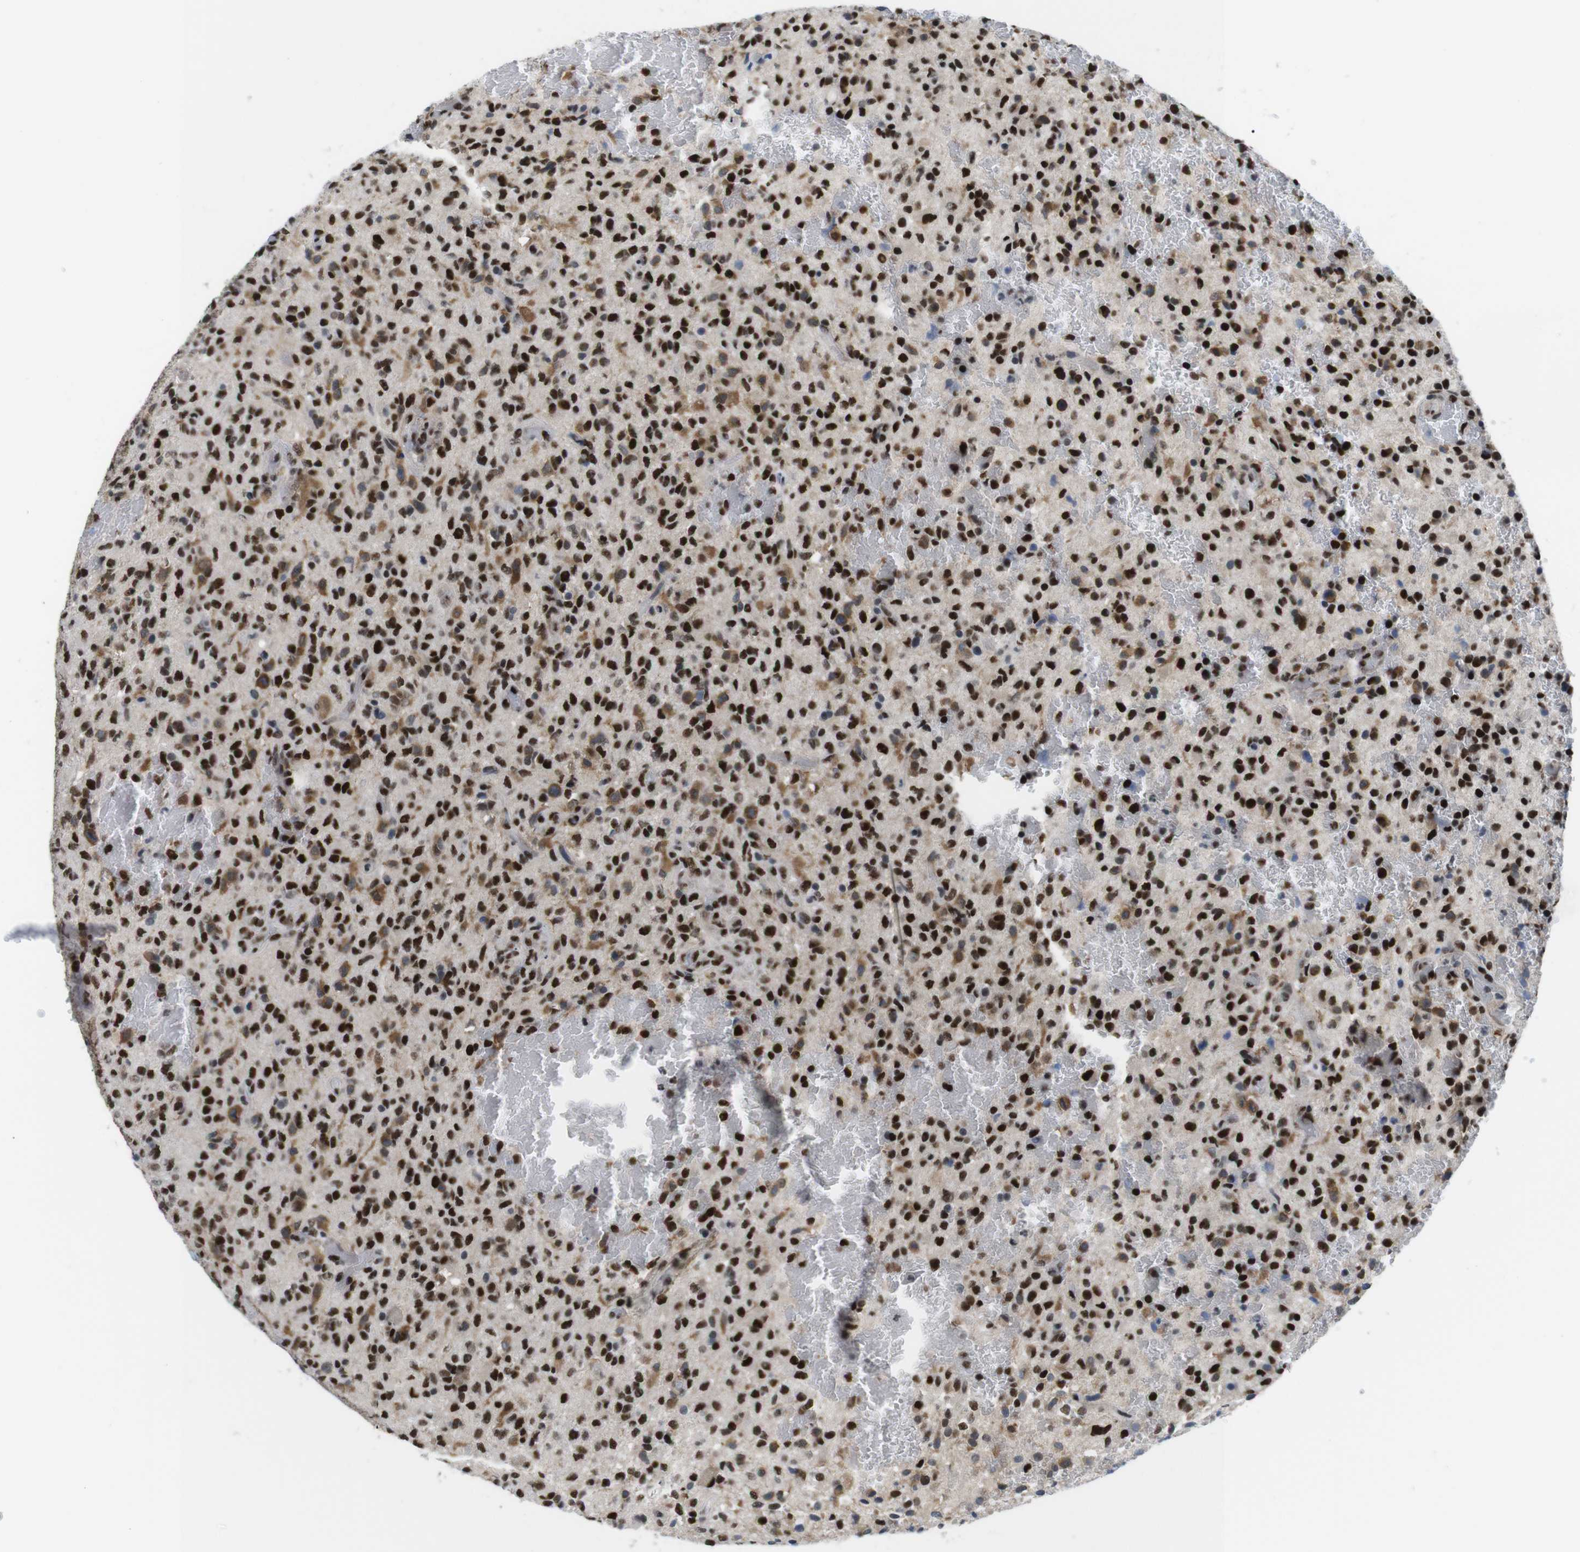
{"staining": {"intensity": "strong", "quantity": ">75%", "location": "nuclear"}, "tissue": "glioma", "cell_type": "Tumor cells", "image_type": "cancer", "snomed": [{"axis": "morphology", "description": "Glioma, malignant, High grade"}, {"axis": "topography", "description": "Brain"}], "caption": "Protein staining exhibits strong nuclear expression in about >75% of tumor cells in glioma. The staining was performed using DAB (3,3'-diaminobenzidine), with brown indicating positive protein expression. Nuclei are stained blue with hematoxylin.", "gene": "PSME3", "patient": {"sex": "male", "age": 71}}